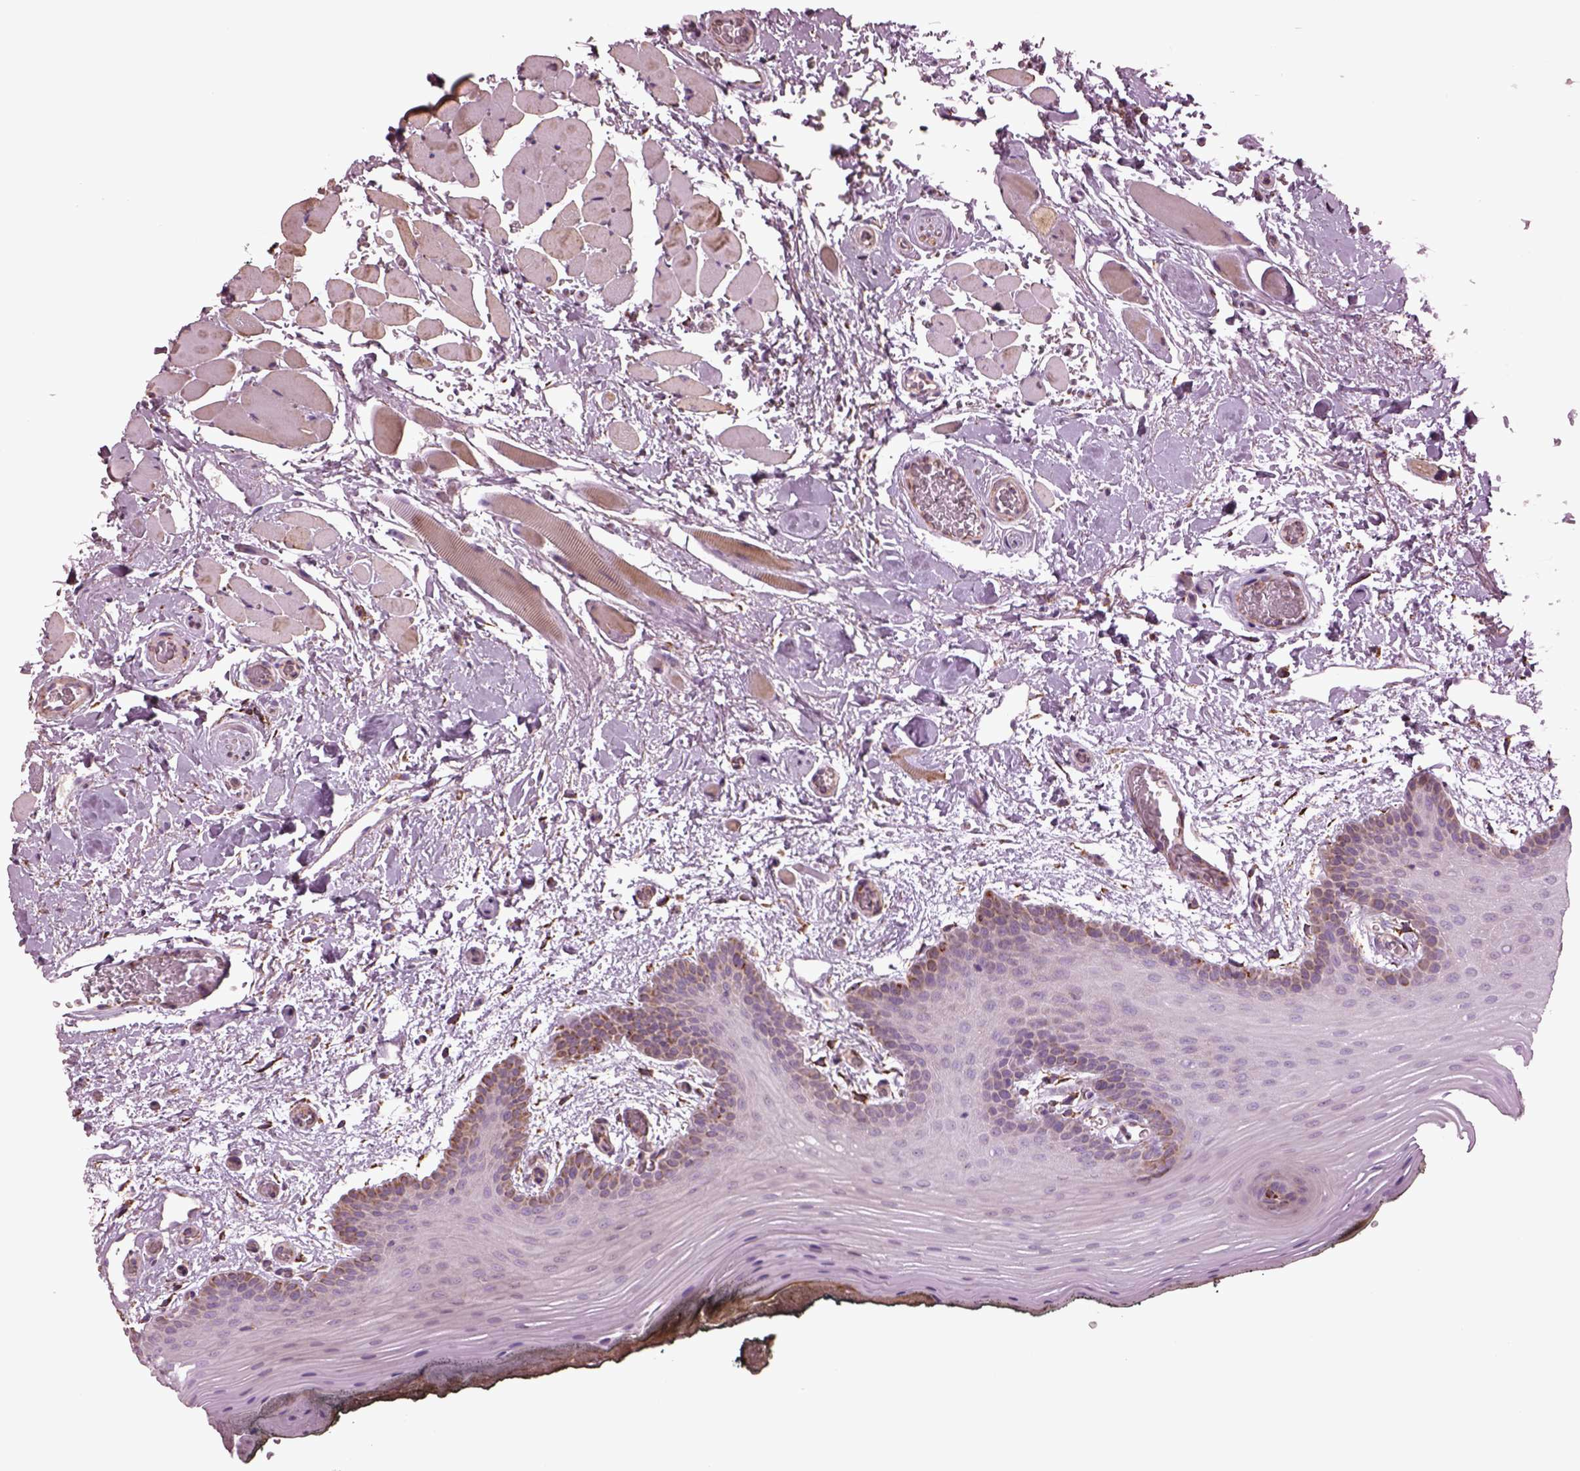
{"staining": {"intensity": "negative", "quantity": "none", "location": "none"}, "tissue": "oral mucosa", "cell_type": "Squamous epithelial cells", "image_type": "normal", "snomed": [{"axis": "morphology", "description": "Normal tissue, NOS"}, {"axis": "topography", "description": "Oral tissue"}, {"axis": "topography", "description": "Head-Neck"}], "caption": "Immunohistochemistry image of unremarkable human oral mucosa stained for a protein (brown), which reveals no positivity in squamous epithelial cells. (DAB immunohistochemistry (IHC) visualized using brightfield microscopy, high magnification).", "gene": "TMEM254", "patient": {"sex": "male", "age": 65}}